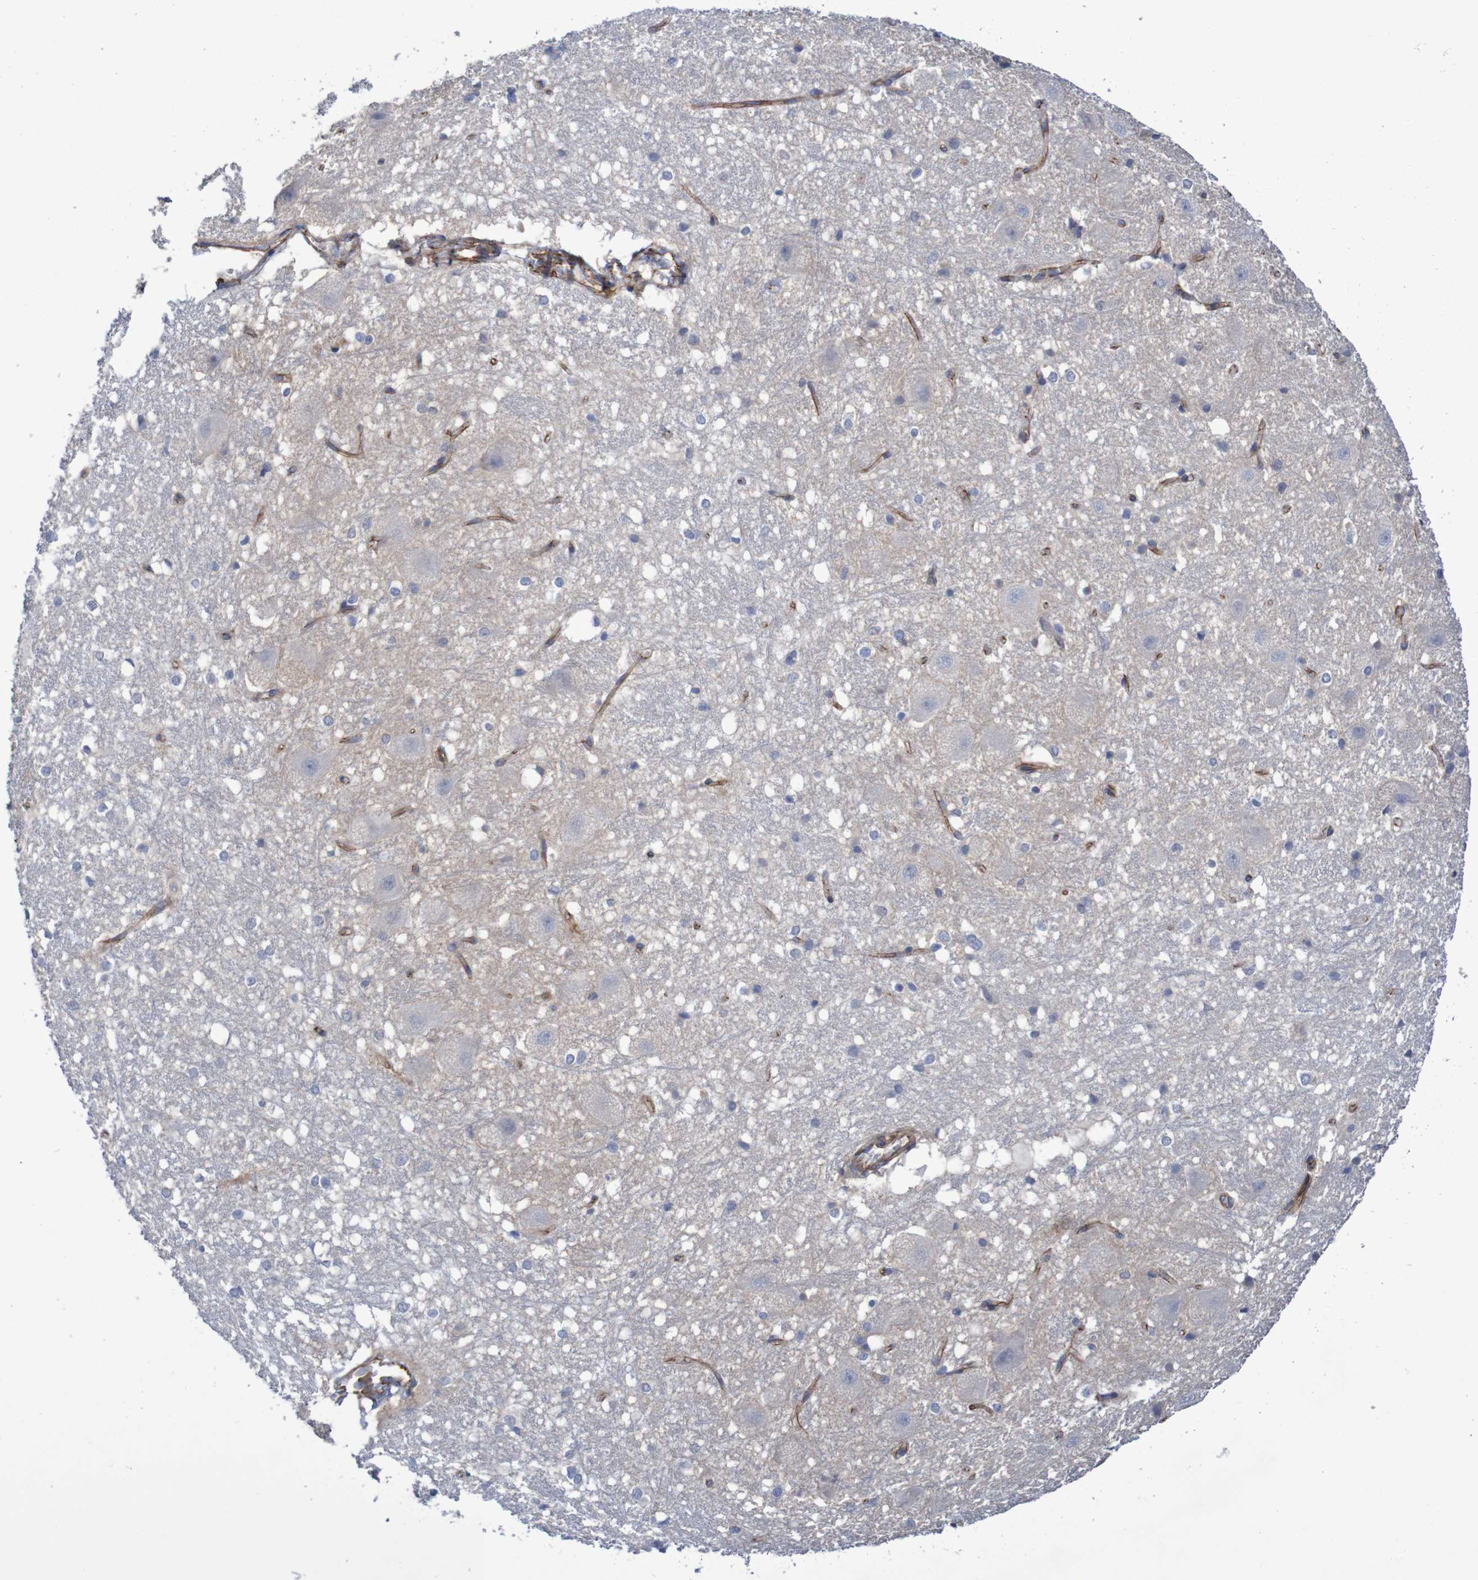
{"staining": {"intensity": "negative", "quantity": "none", "location": "none"}, "tissue": "hippocampus", "cell_type": "Glial cells", "image_type": "normal", "snomed": [{"axis": "morphology", "description": "Normal tissue, NOS"}, {"axis": "topography", "description": "Hippocampus"}], "caption": "Immunohistochemical staining of benign hippocampus reveals no significant positivity in glial cells. (DAB IHC, high magnification).", "gene": "NECTIN2", "patient": {"sex": "female", "age": 19}}